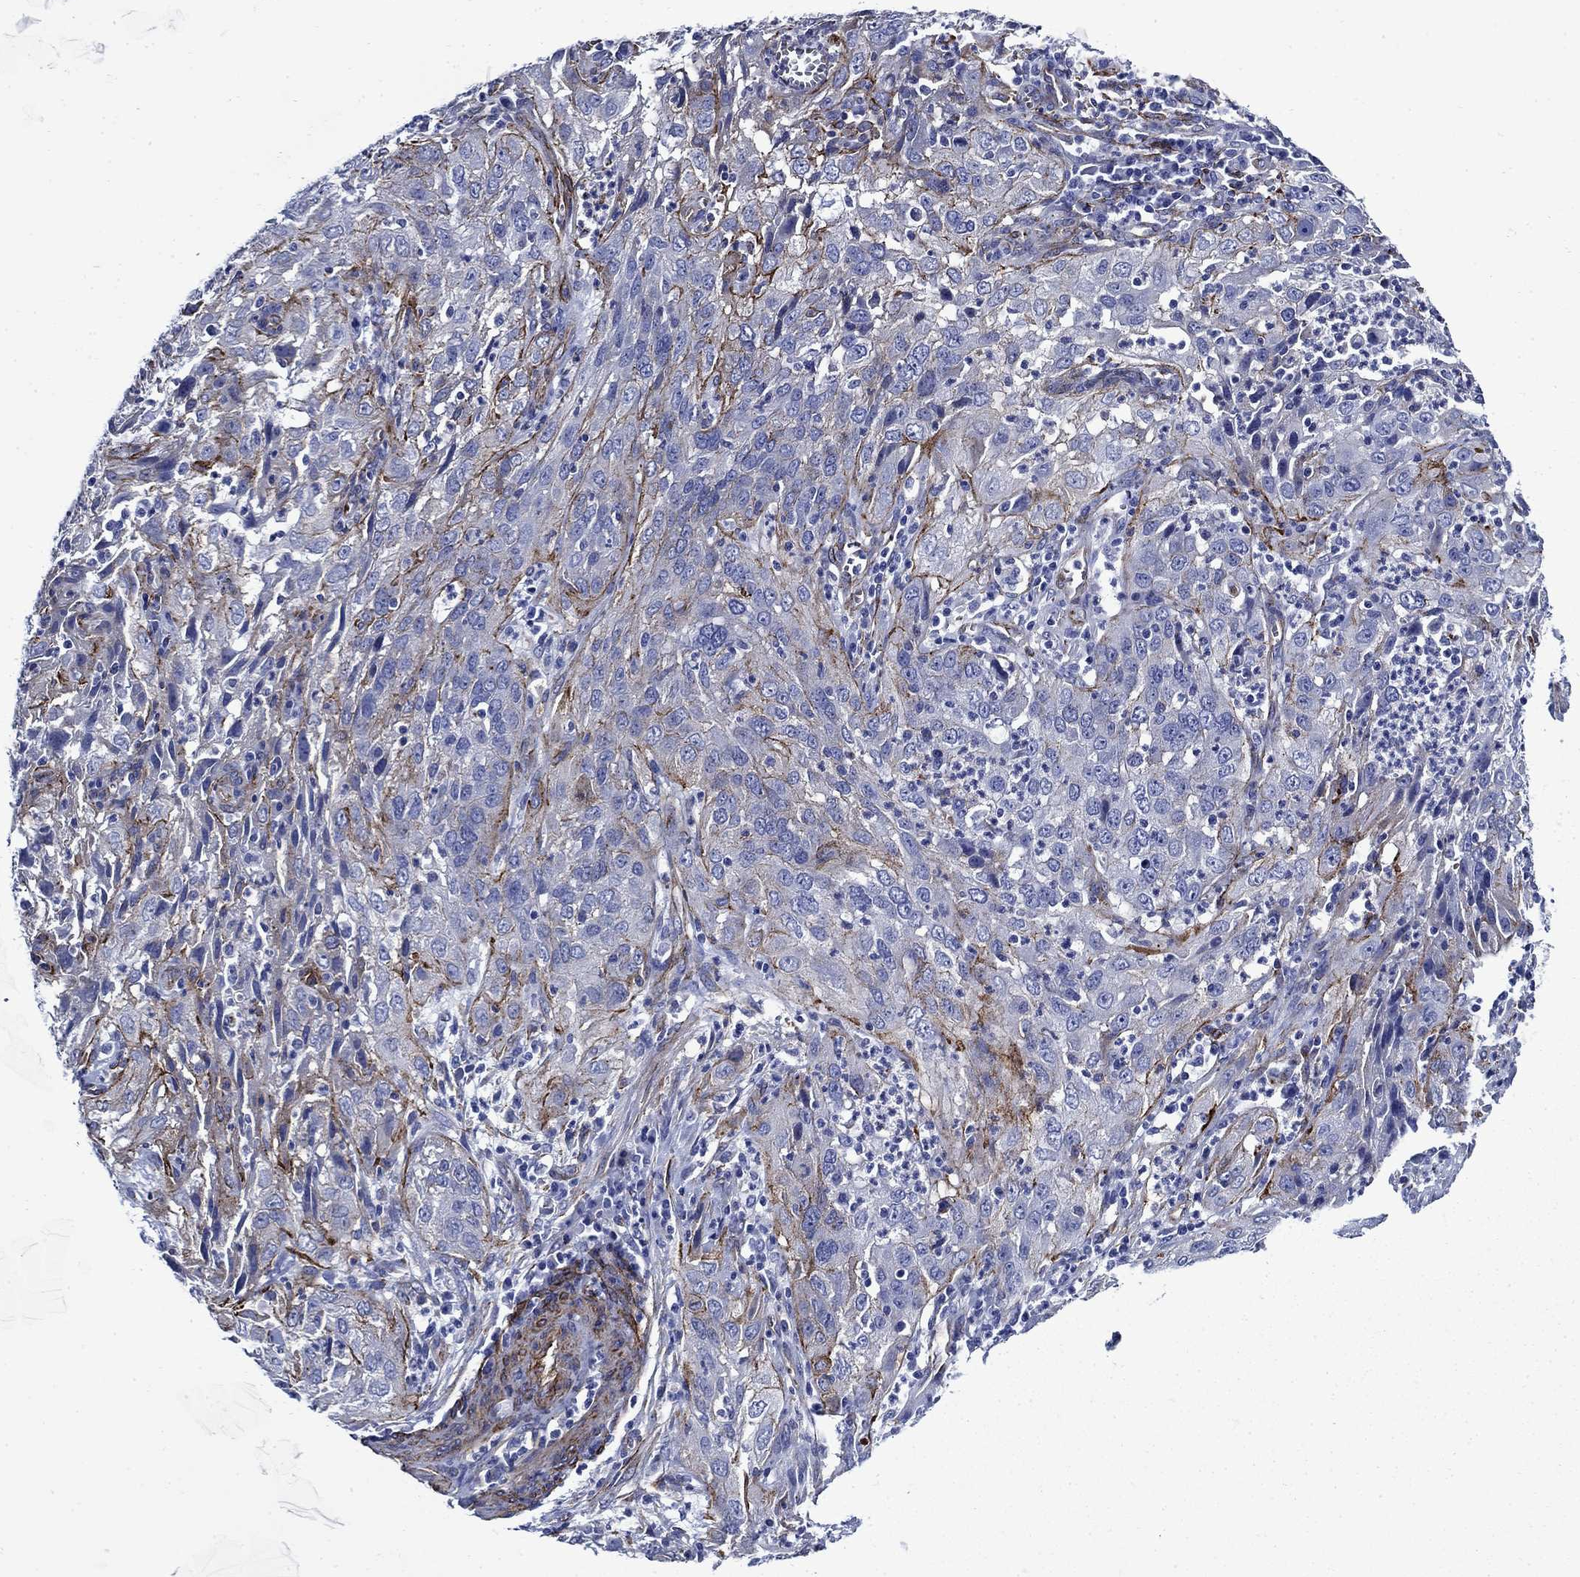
{"staining": {"intensity": "negative", "quantity": "none", "location": "none"}, "tissue": "cervical cancer", "cell_type": "Tumor cells", "image_type": "cancer", "snomed": [{"axis": "morphology", "description": "Squamous cell carcinoma, NOS"}, {"axis": "topography", "description": "Cervix"}], "caption": "An image of human squamous cell carcinoma (cervical) is negative for staining in tumor cells.", "gene": "VTN", "patient": {"sex": "female", "age": 32}}